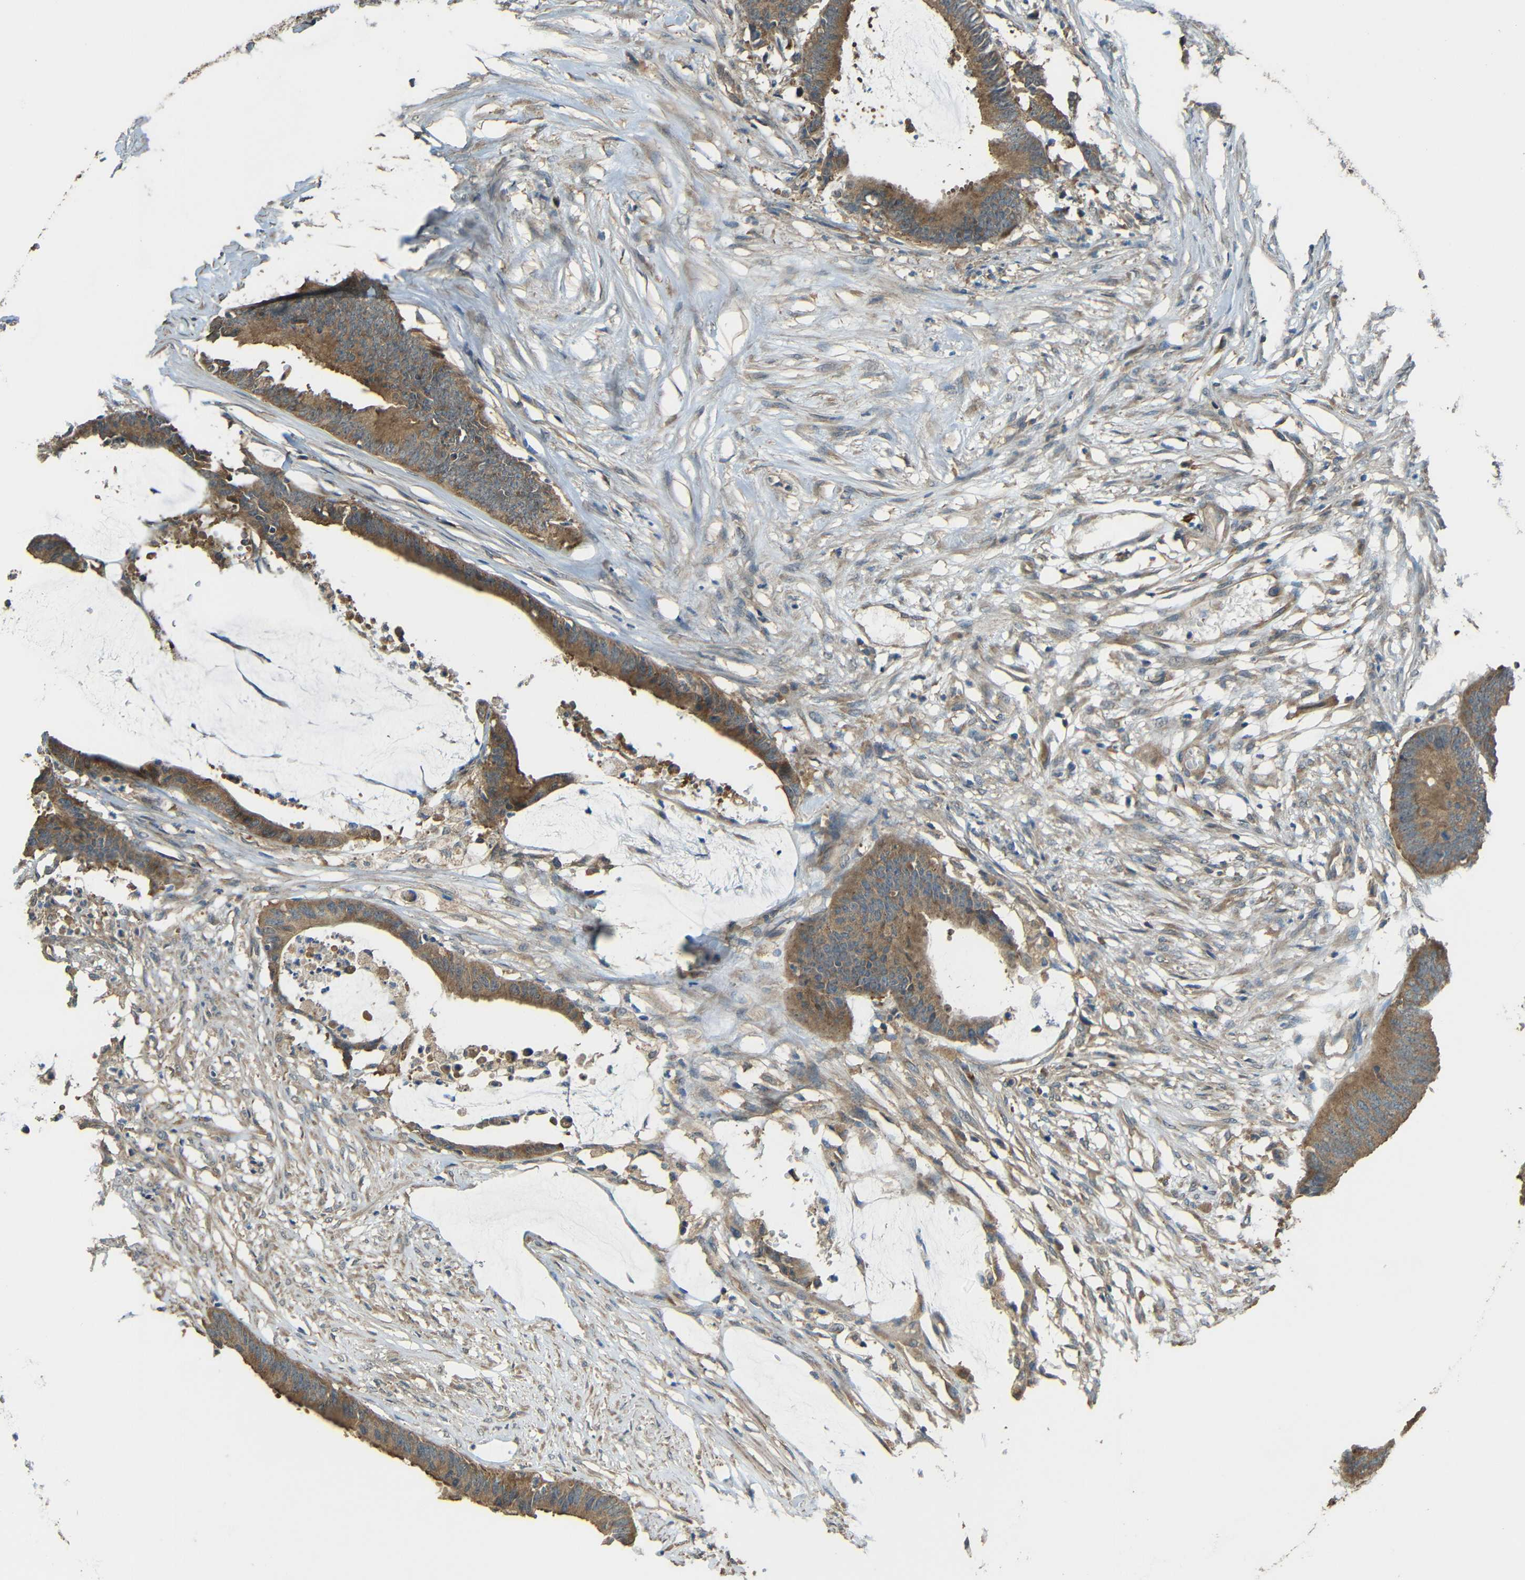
{"staining": {"intensity": "moderate", "quantity": ">75%", "location": "cytoplasmic/membranous"}, "tissue": "colorectal cancer", "cell_type": "Tumor cells", "image_type": "cancer", "snomed": [{"axis": "morphology", "description": "Adenocarcinoma, NOS"}, {"axis": "topography", "description": "Rectum"}], "caption": "A histopathology image of adenocarcinoma (colorectal) stained for a protein demonstrates moderate cytoplasmic/membranous brown staining in tumor cells.", "gene": "ACACA", "patient": {"sex": "female", "age": 66}}